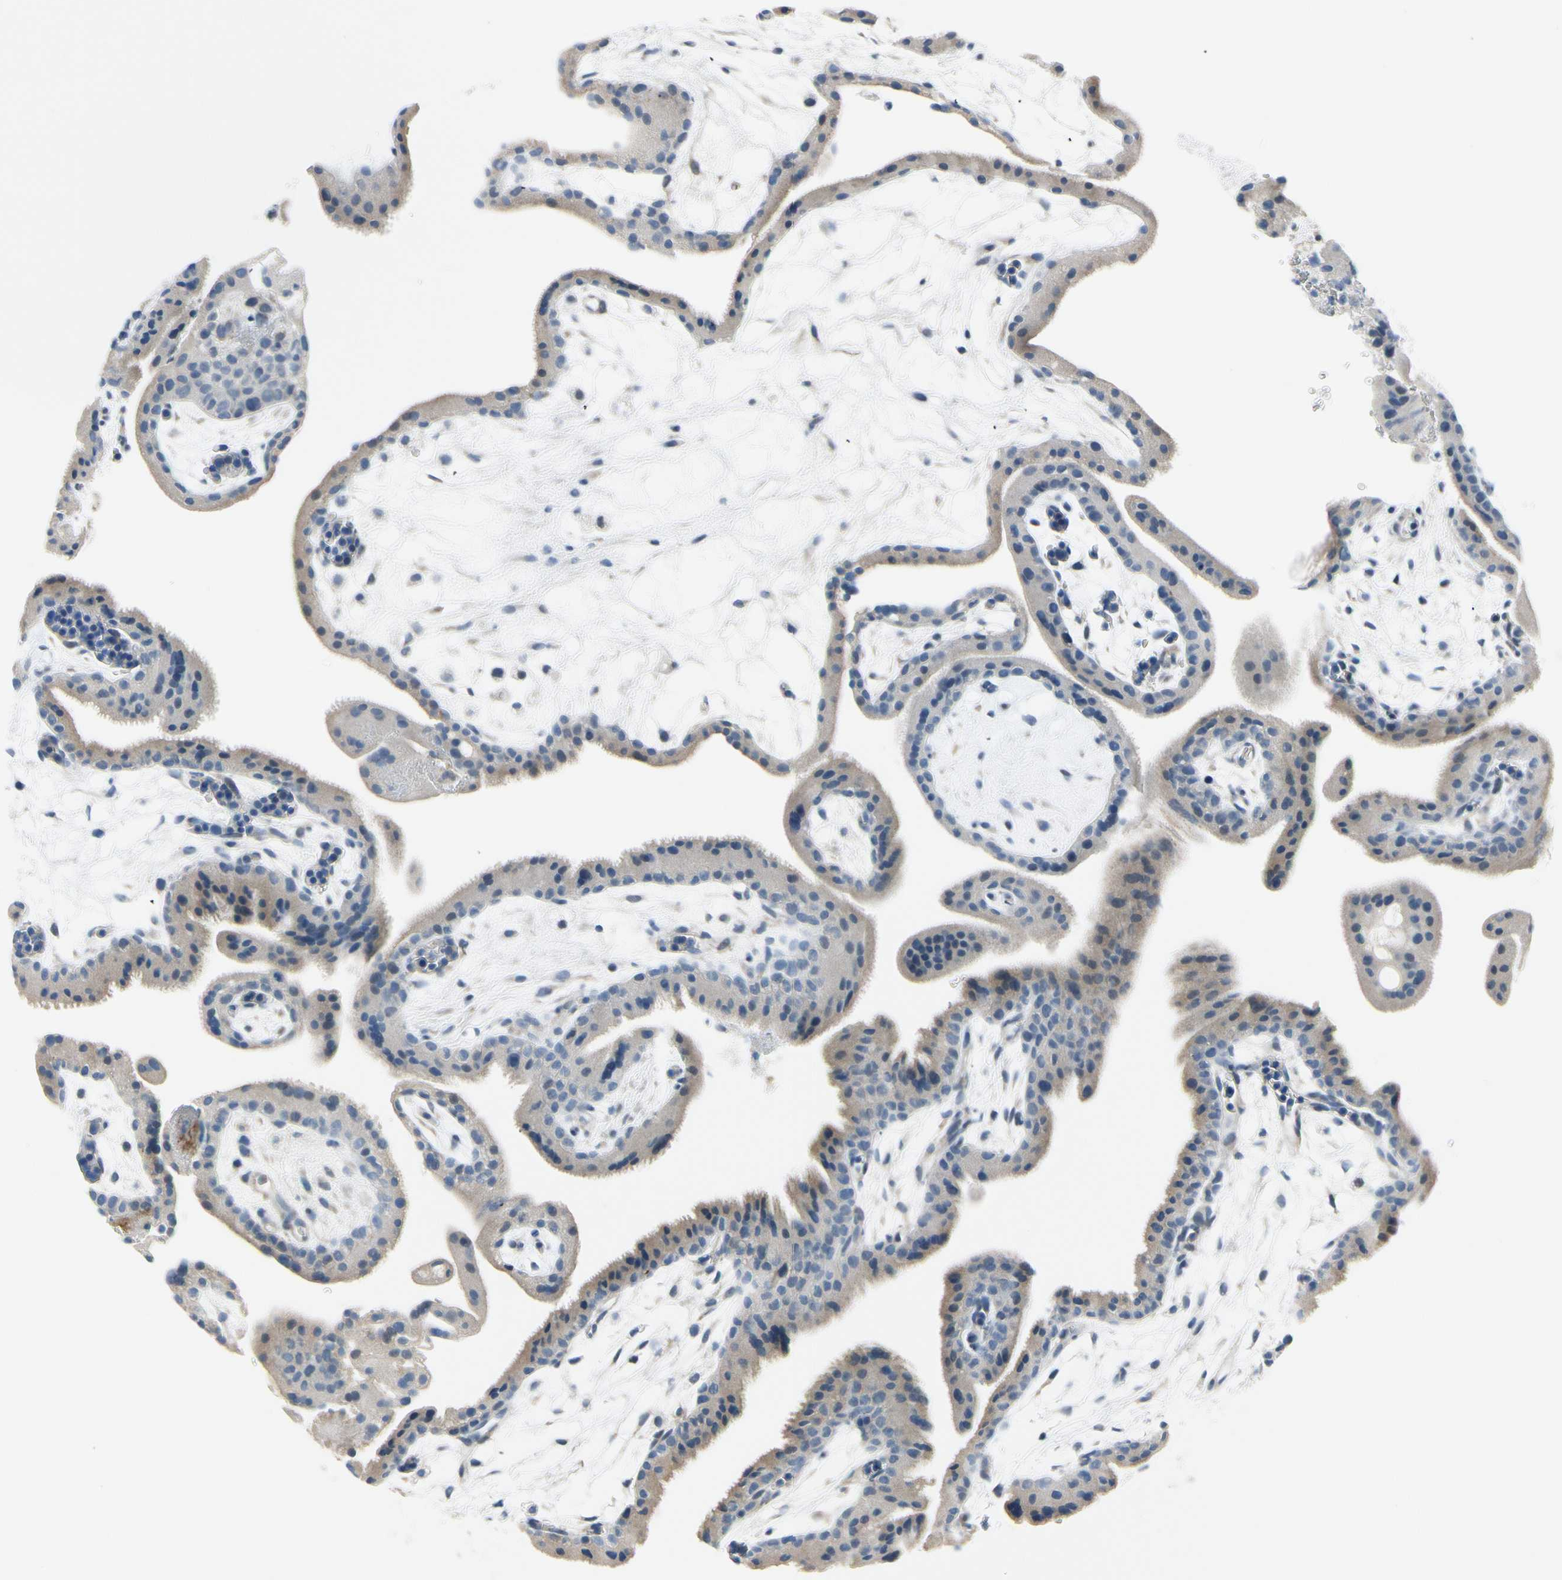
{"staining": {"intensity": "negative", "quantity": "none", "location": "none"}, "tissue": "placenta", "cell_type": "Decidual cells", "image_type": "normal", "snomed": [{"axis": "morphology", "description": "Normal tissue, NOS"}, {"axis": "topography", "description": "Placenta"}], "caption": "IHC of unremarkable human placenta reveals no expression in decidual cells. Nuclei are stained in blue.", "gene": "FCER2", "patient": {"sex": "female", "age": 19}}